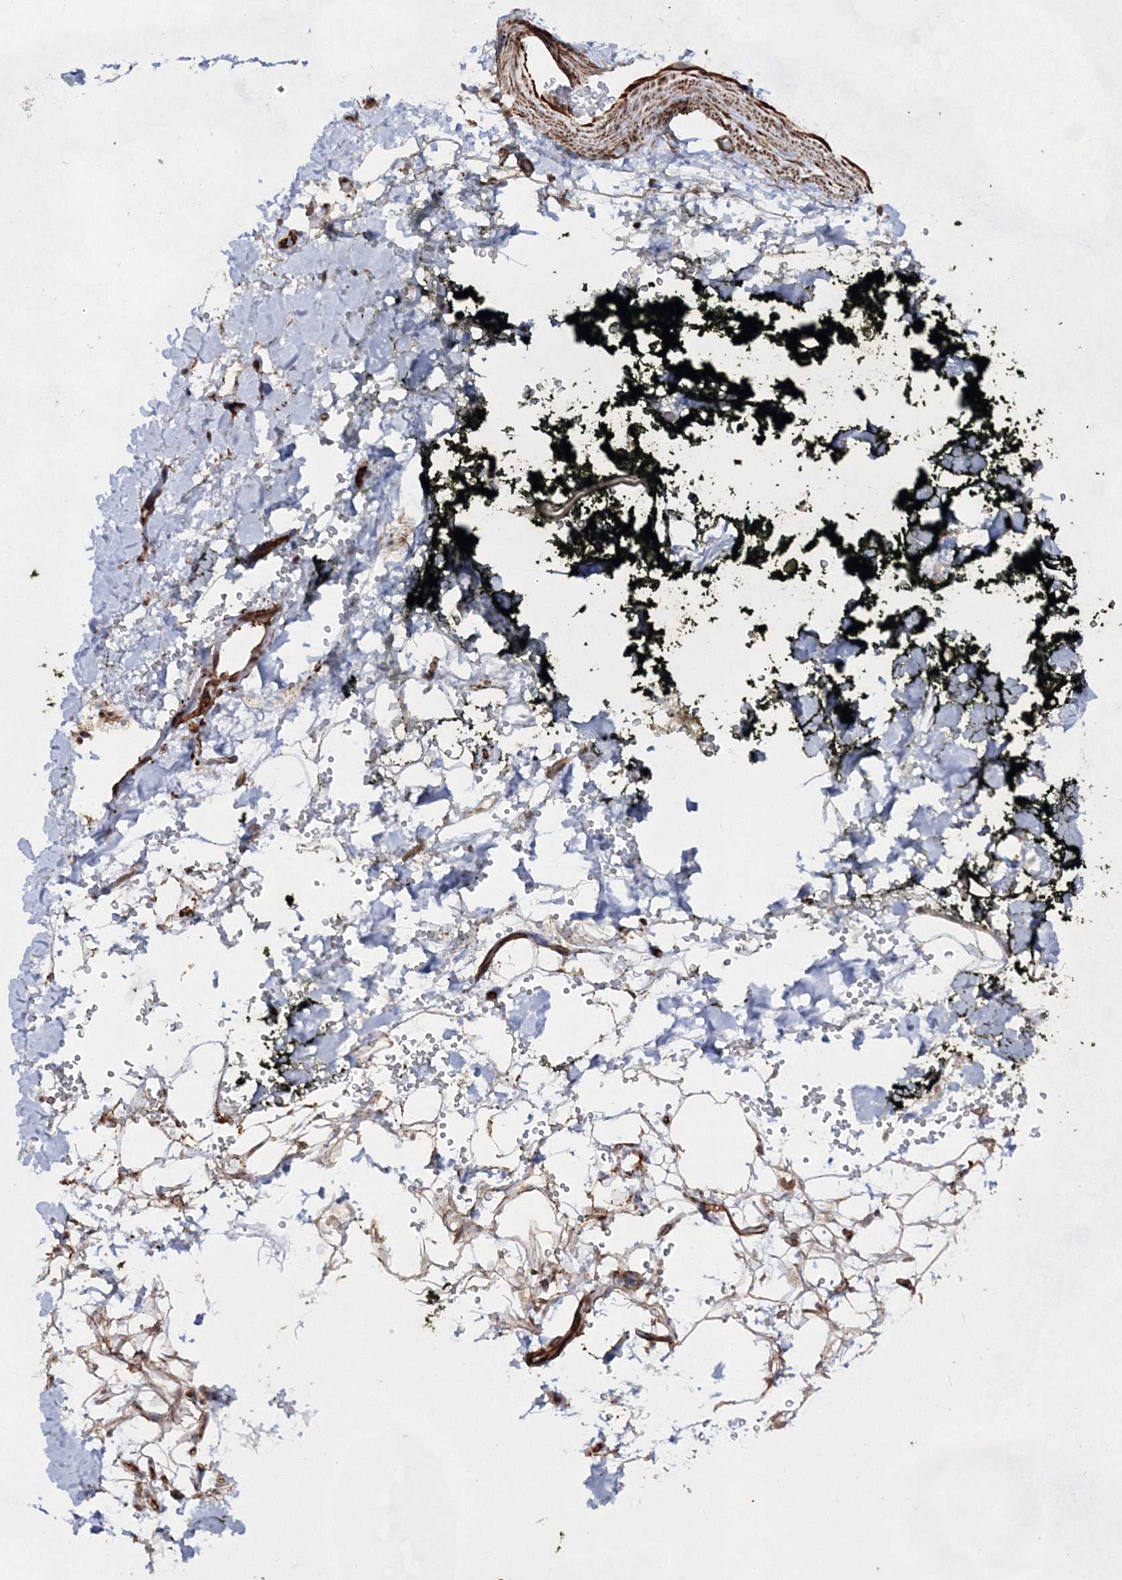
{"staining": {"intensity": "moderate", "quantity": "<25%", "location": "cytoplasmic/membranous"}, "tissue": "adipose tissue", "cell_type": "Adipocytes", "image_type": "normal", "snomed": [{"axis": "morphology", "description": "Normal tissue, NOS"}, {"axis": "morphology", "description": "Adenocarcinoma, NOS"}, {"axis": "topography", "description": "Pancreas"}, {"axis": "topography", "description": "Peripheral nerve tissue"}], "caption": "A brown stain highlights moderate cytoplasmic/membranous positivity of a protein in adipocytes of normal human adipose tissue. The staining was performed using DAB to visualize the protein expression in brown, while the nuclei were stained in blue with hematoxylin (Magnification: 20x).", "gene": "SNIP1", "patient": {"sex": "male", "age": 59}}